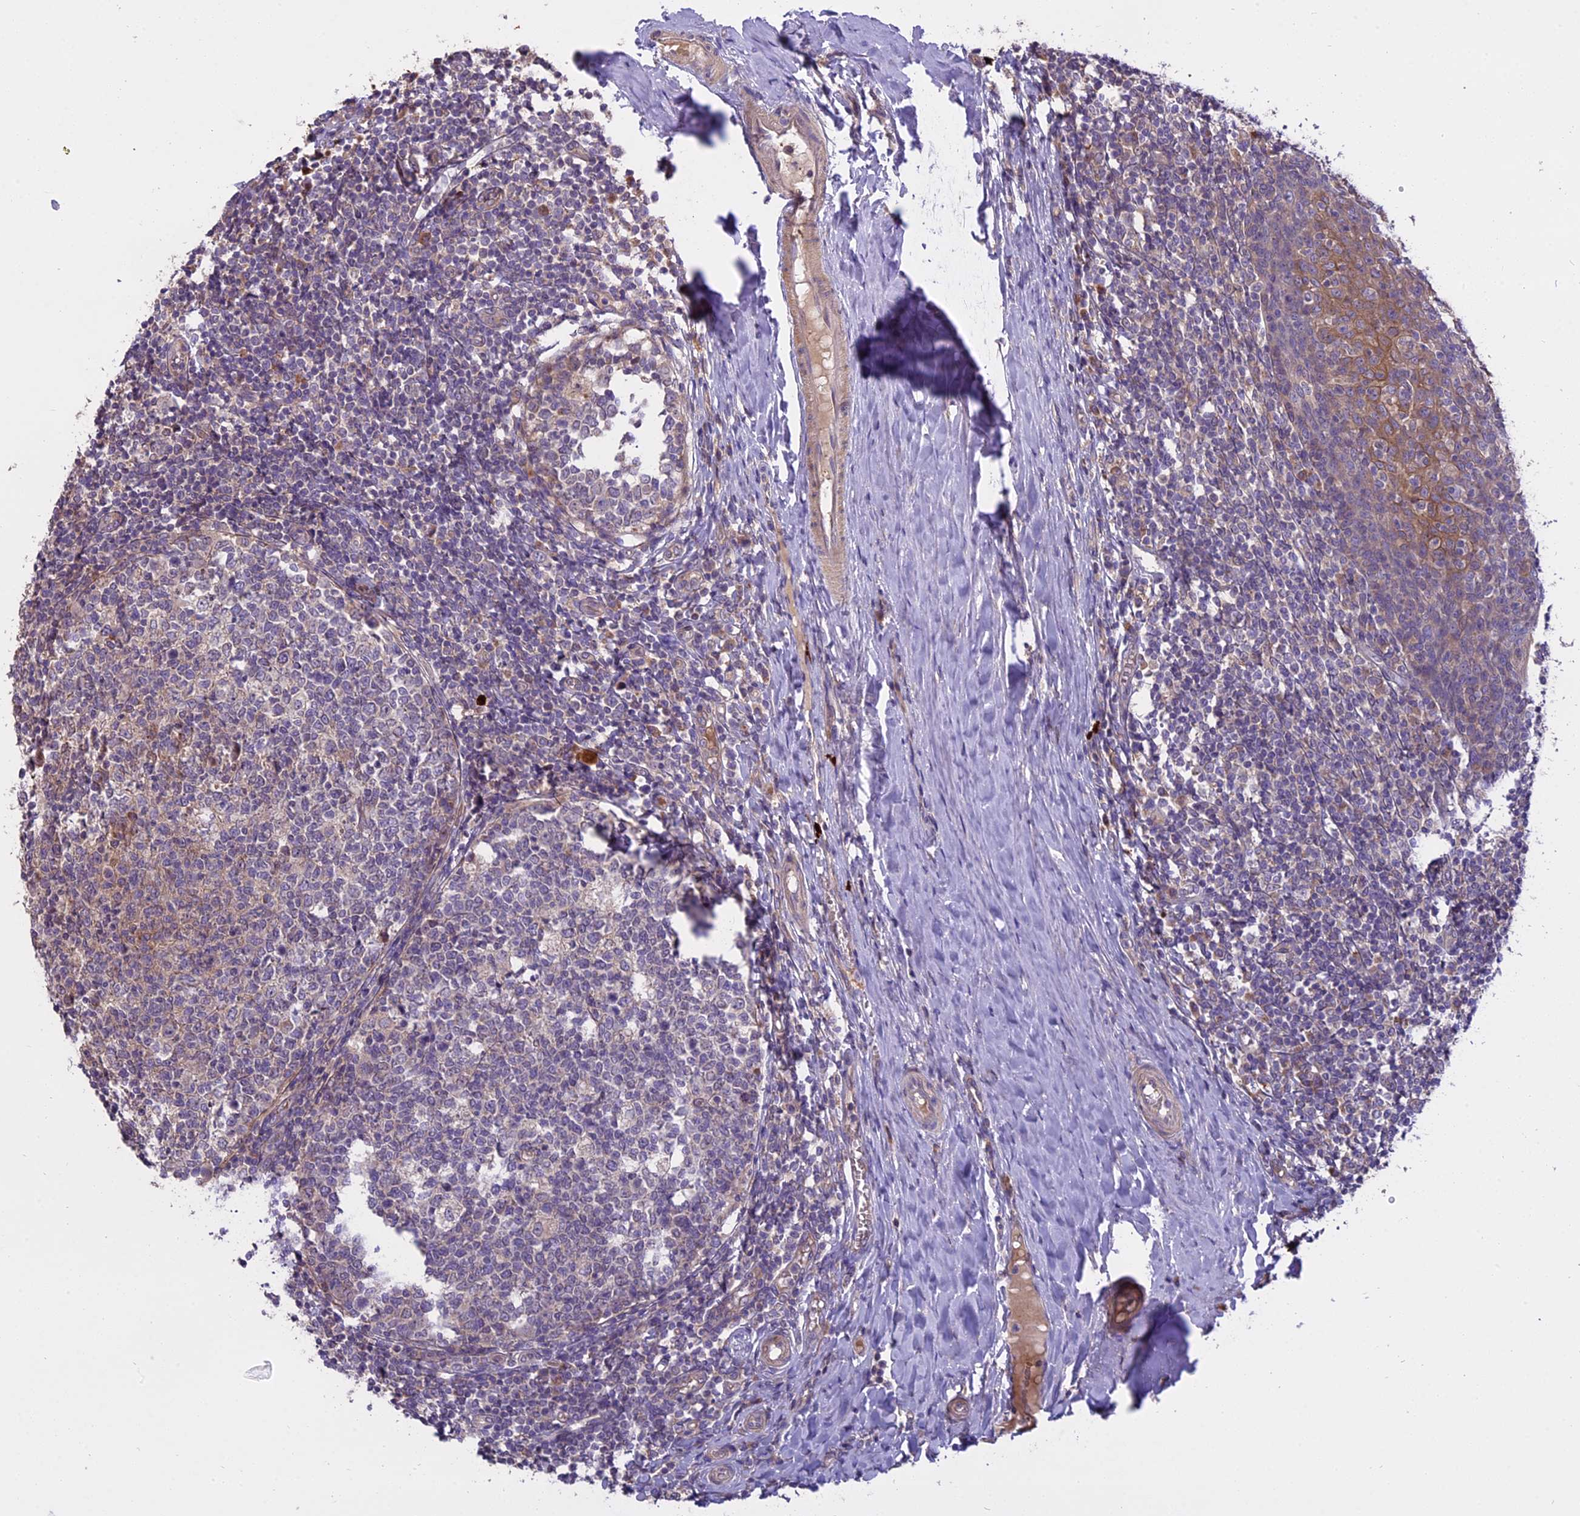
{"staining": {"intensity": "weak", "quantity": "<25%", "location": "cytoplasmic/membranous"}, "tissue": "tonsil", "cell_type": "Germinal center cells", "image_type": "normal", "snomed": [{"axis": "morphology", "description": "Normal tissue, NOS"}, {"axis": "topography", "description": "Tonsil"}], "caption": "There is no significant staining in germinal center cells of tonsil.", "gene": "MEMO1", "patient": {"sex": "female", "age": 19}}